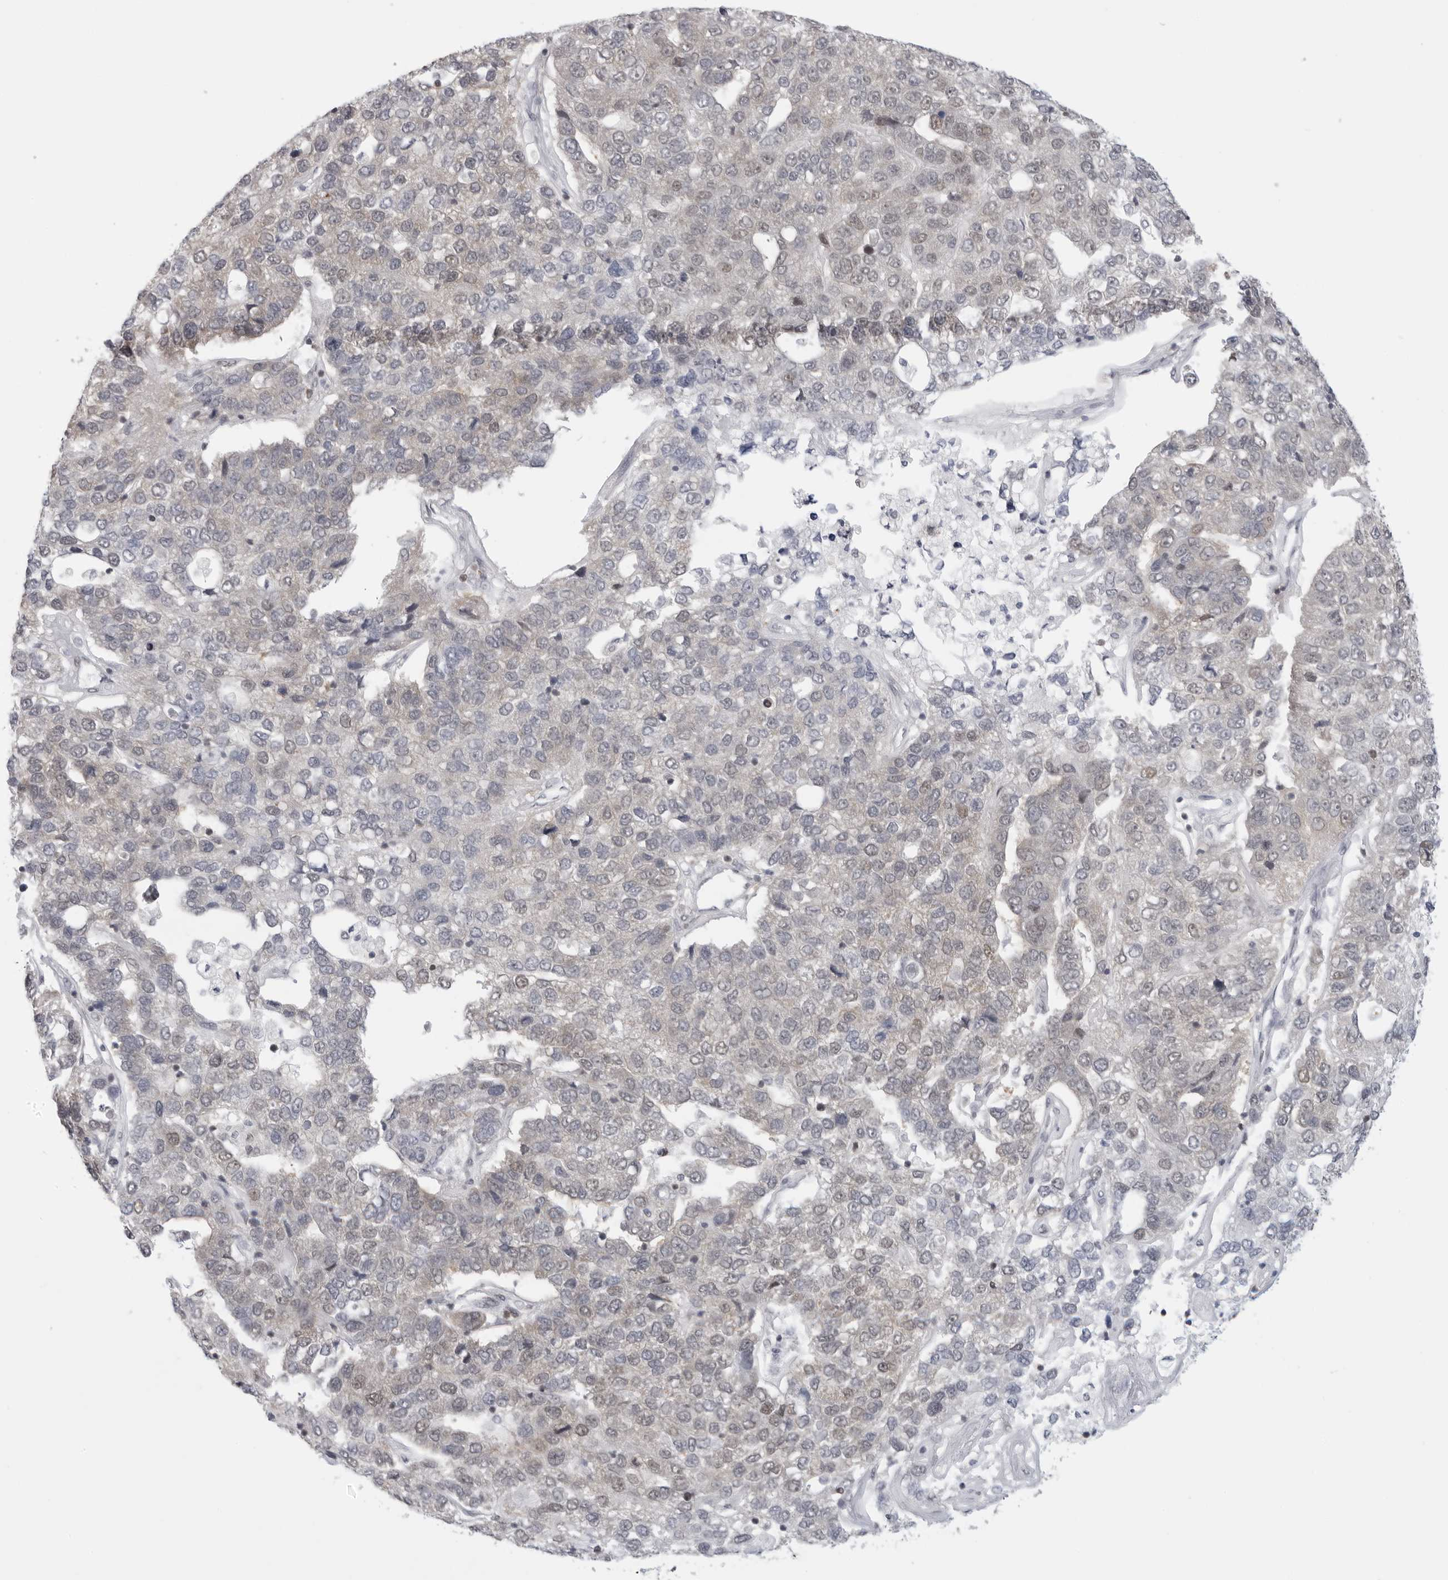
{"staining": {"intensity": "weak", "quantity": "<25%", "location": "cytoplasmic/membranous,nuclear"}, "tissue": "pancreatic cancer", "cell_type": "Tumor cells", "image_type": "cancer", "snomed": [{"axis": "morphology", "description": "Adenocarcinoma, NOS"}, {"axis": "topography", "description": "Pancreas"}], "caption": "Immunohistochemical staining of pancreatic cancer shows no significant positivity in tumor cells. (DAB immunohistochemistry, high magnification).", "gene": "RPA2", "patient": {"sex": "female", "age": 61}}